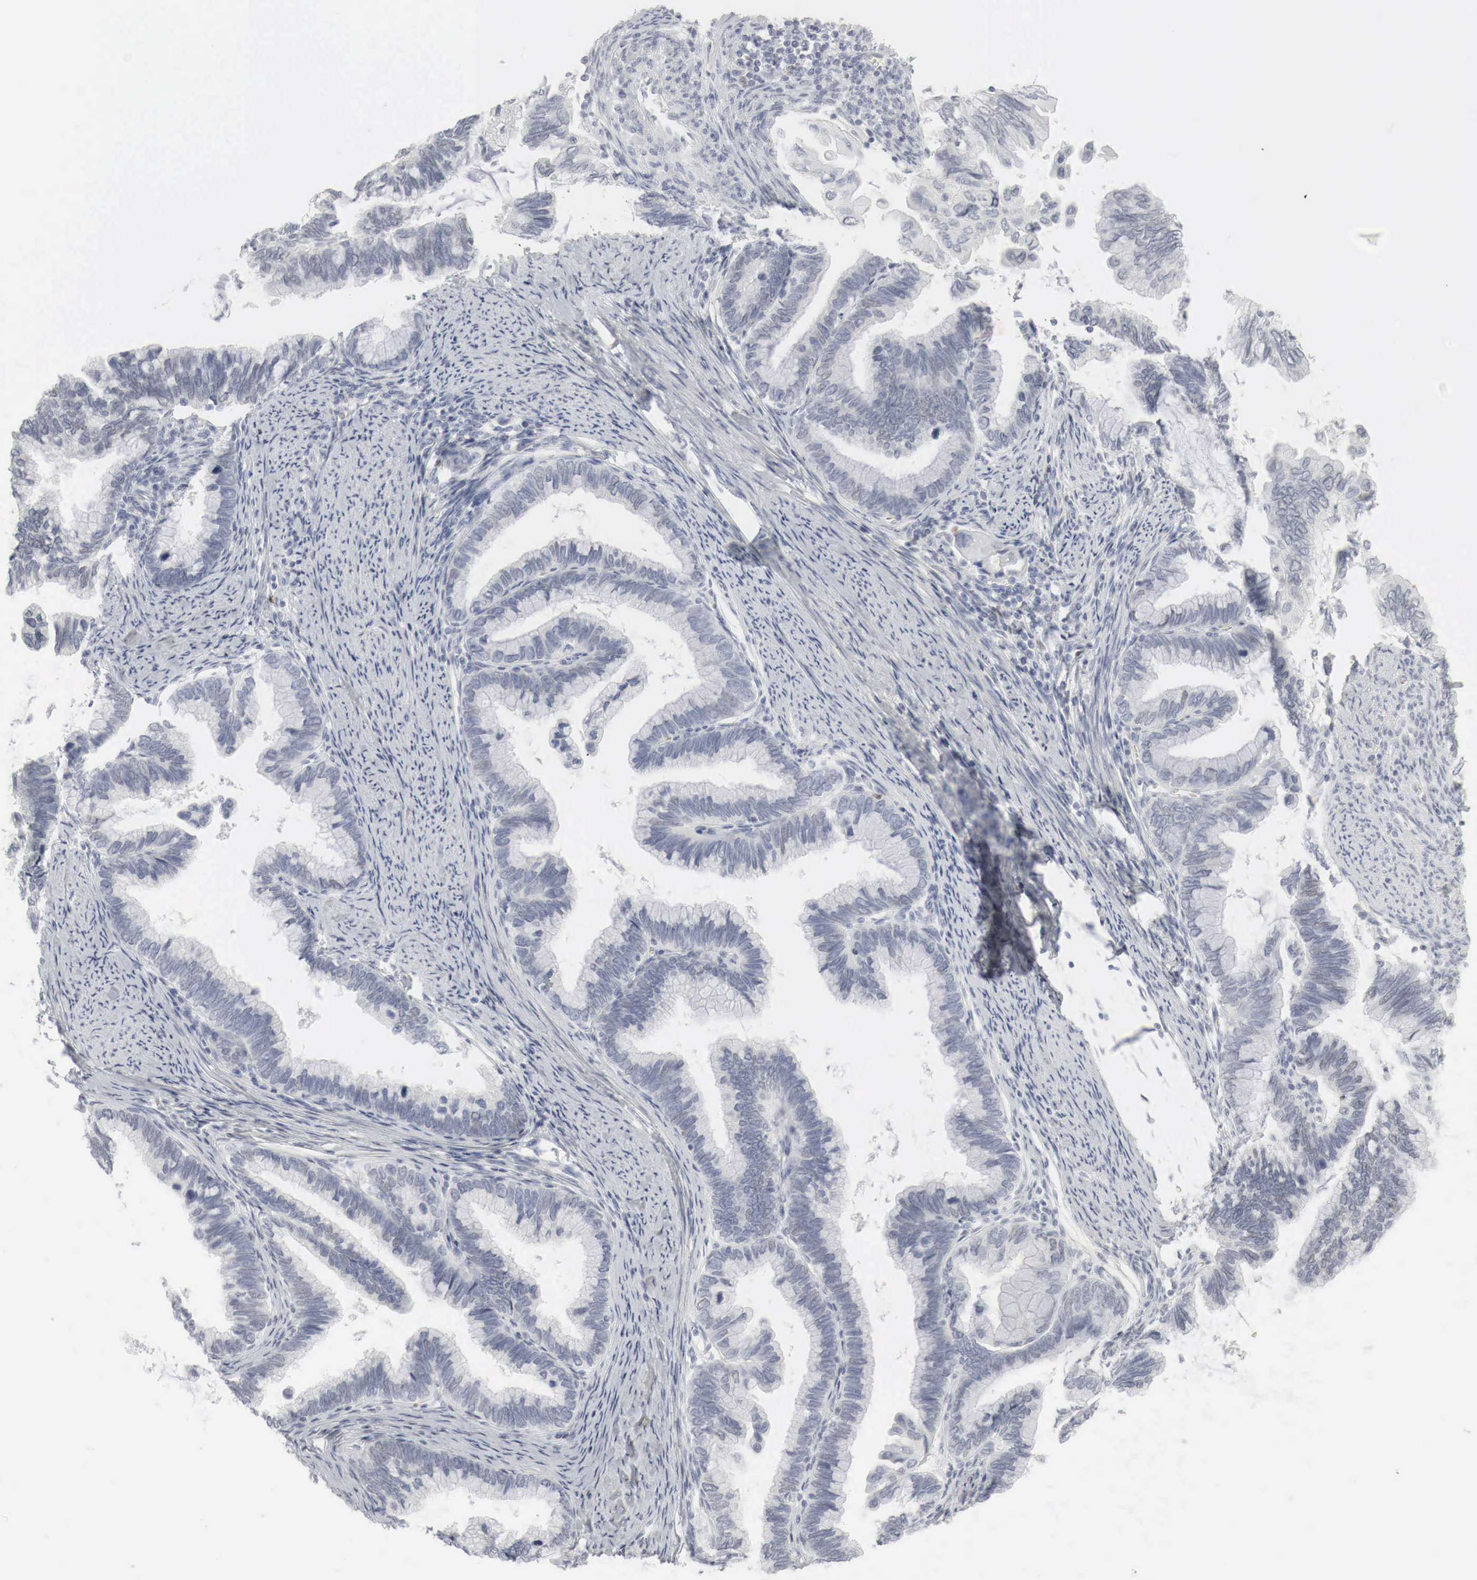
{"staining": {"intensity": "weak", "quantity": "<25%", "location": "cytoplasmic/membranous,nuclear"}, "tissue": "cervical cancer", "cell_type": "Tumor cells", "image_type": "cancer", "snomed": [{"axis": "morphology", "description": "Adenocarcinoma, NOS"}, {"axis": "topography", "description": "Cervix"}], "caption": "Immunohistochemical staining of human adenocarcinoma (cervical) displays no significant expression in tumor cells. (DAB IHC visualized using brightfield microscopy, high magnification).", "gene": "TP63", "patient": {"sex": "female", "age": 49}}